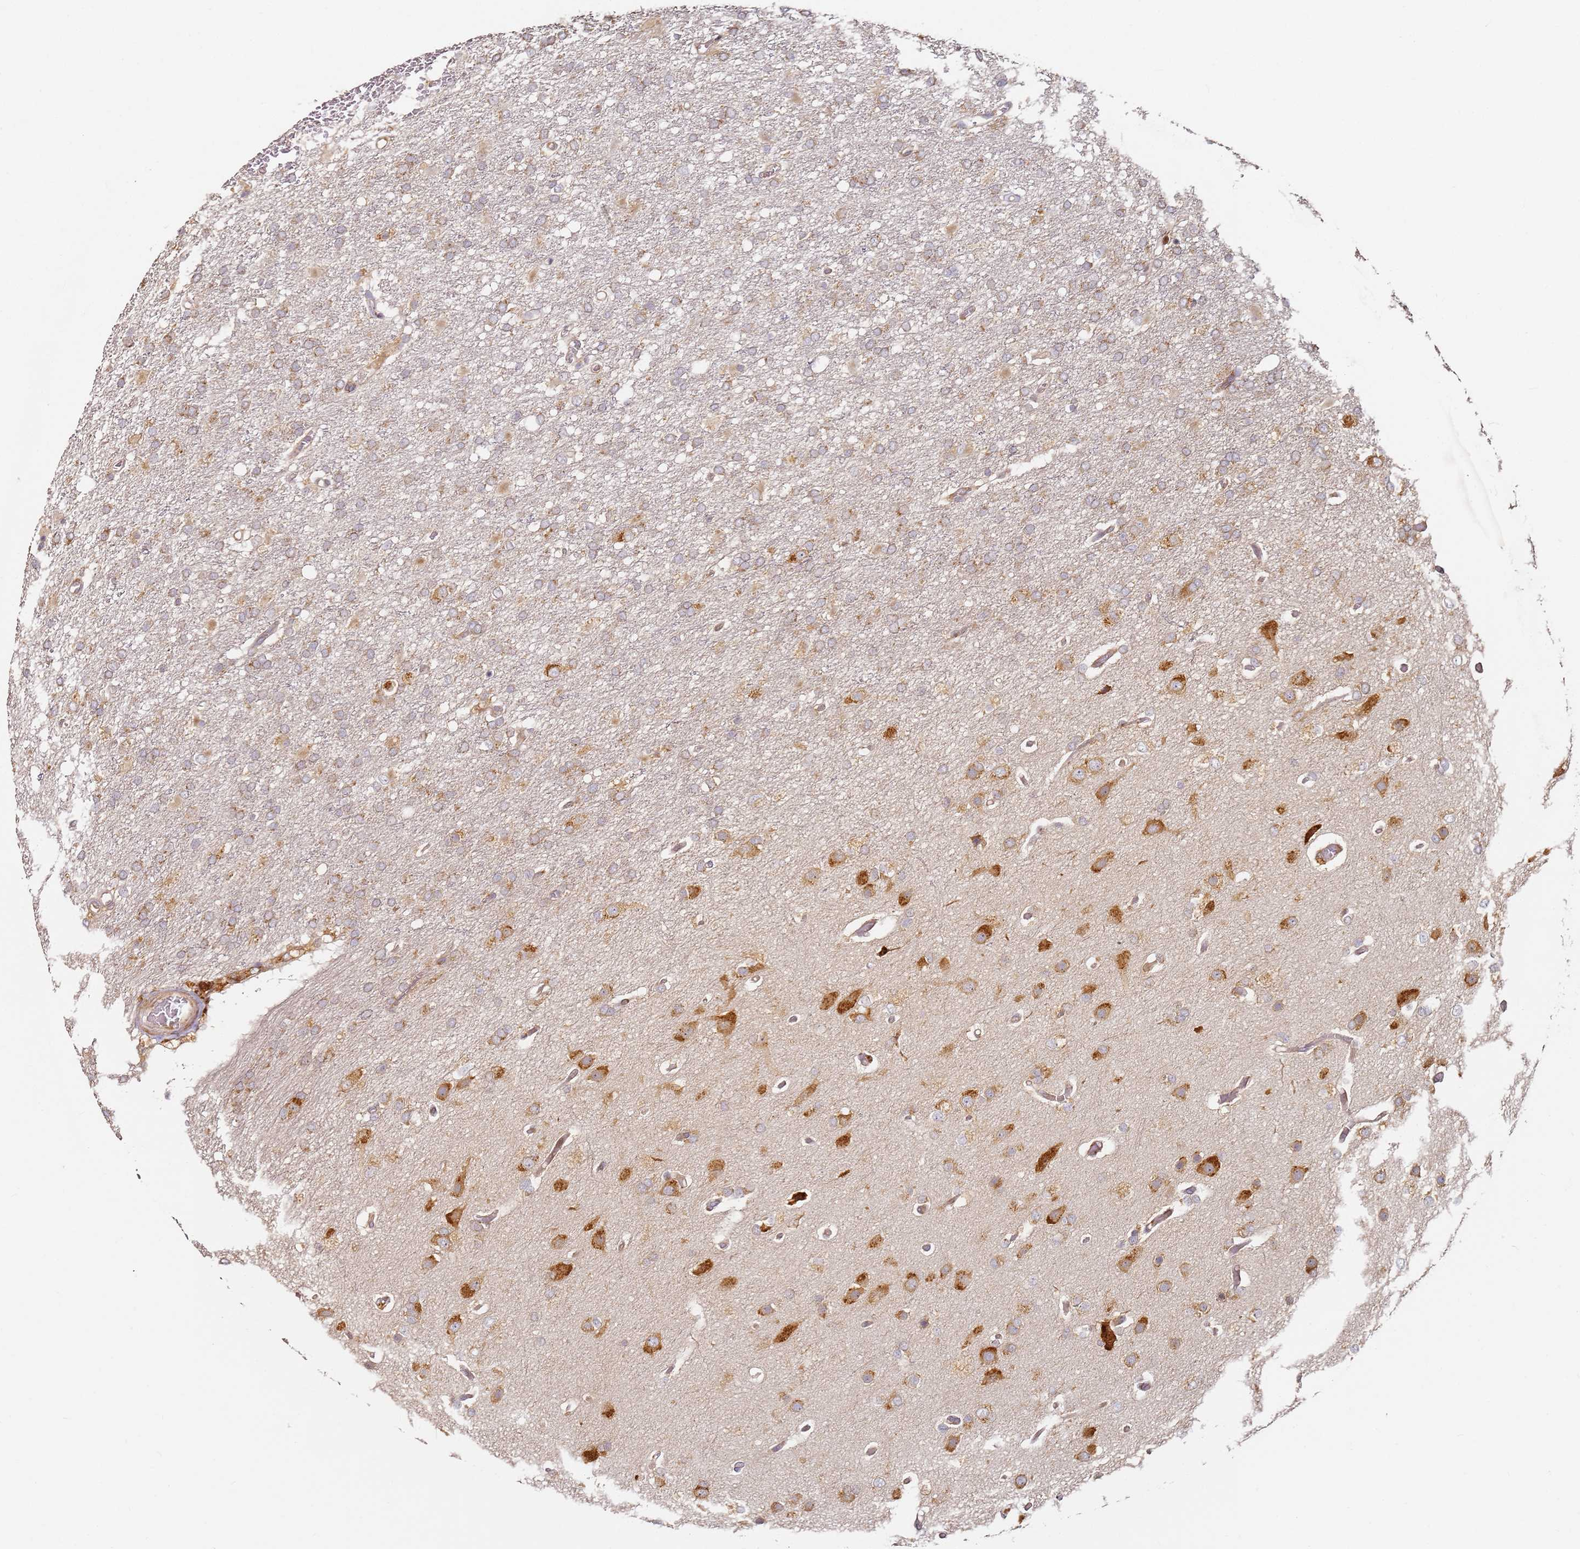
{"staining": {"intensity": "weak", "quantity": "<25%", "location": "cytoplasmic/membranous"}, "tissue": "glioma", "cell_type": "Tumor cells", "image_type": "cancer", "snomed": [{"axis": "morphology", "description": "Glioma, malignant, High grade"}, {"axis": "topography", "description": "Brain"}], "caption": "A high-resolution histopathology image shows immunohistochemistry (IHC) staining of high-grade glioma (malignant), which displays no significant positivity in tumor cells. (IHC, brightfield microscopy, high magnification).", "gene": "RPS3A", "patient": {"sex": "female", "age": 74}}